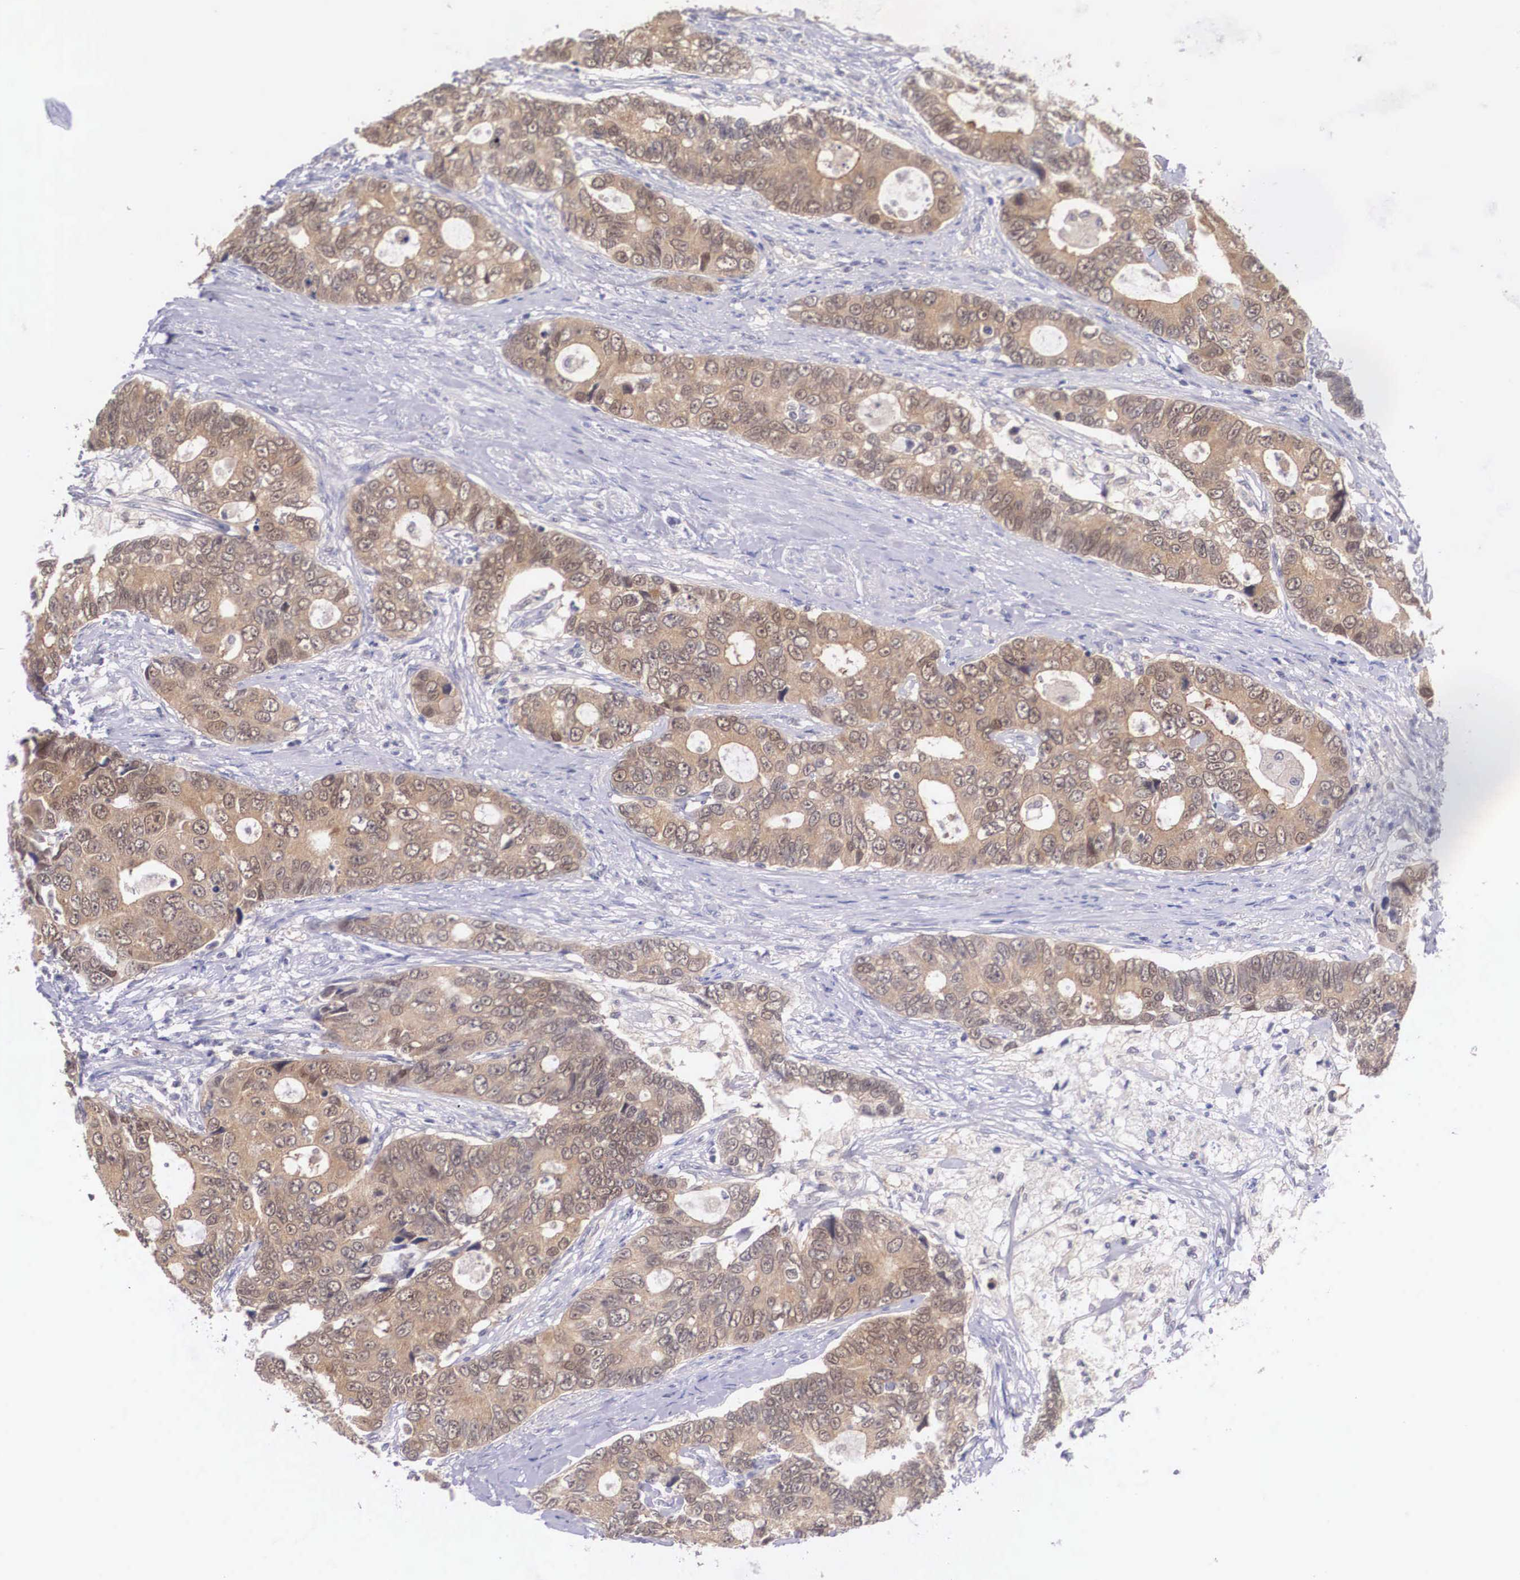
{"staining": {"intensity": "moderate", "quantity": ">75%", "location": "cytoplasmic/membranous"}, "tissue": "colorectal cancer", "cell_type": "Tumor cells", "image_type": "cancer", "snomed": [{"axis": "morphology", "description": "Adenocarcinoma, NOS"}, {"axis": "topography", "description": "Rectum"}], "caption": "The image shows staining of colorectal cancer, revealing moderate cytoplasmic/membranous protein expression (brown color) within tumor cells.", "gene": "IGBP1", "patient": {"sex": "female", "age": 67}}